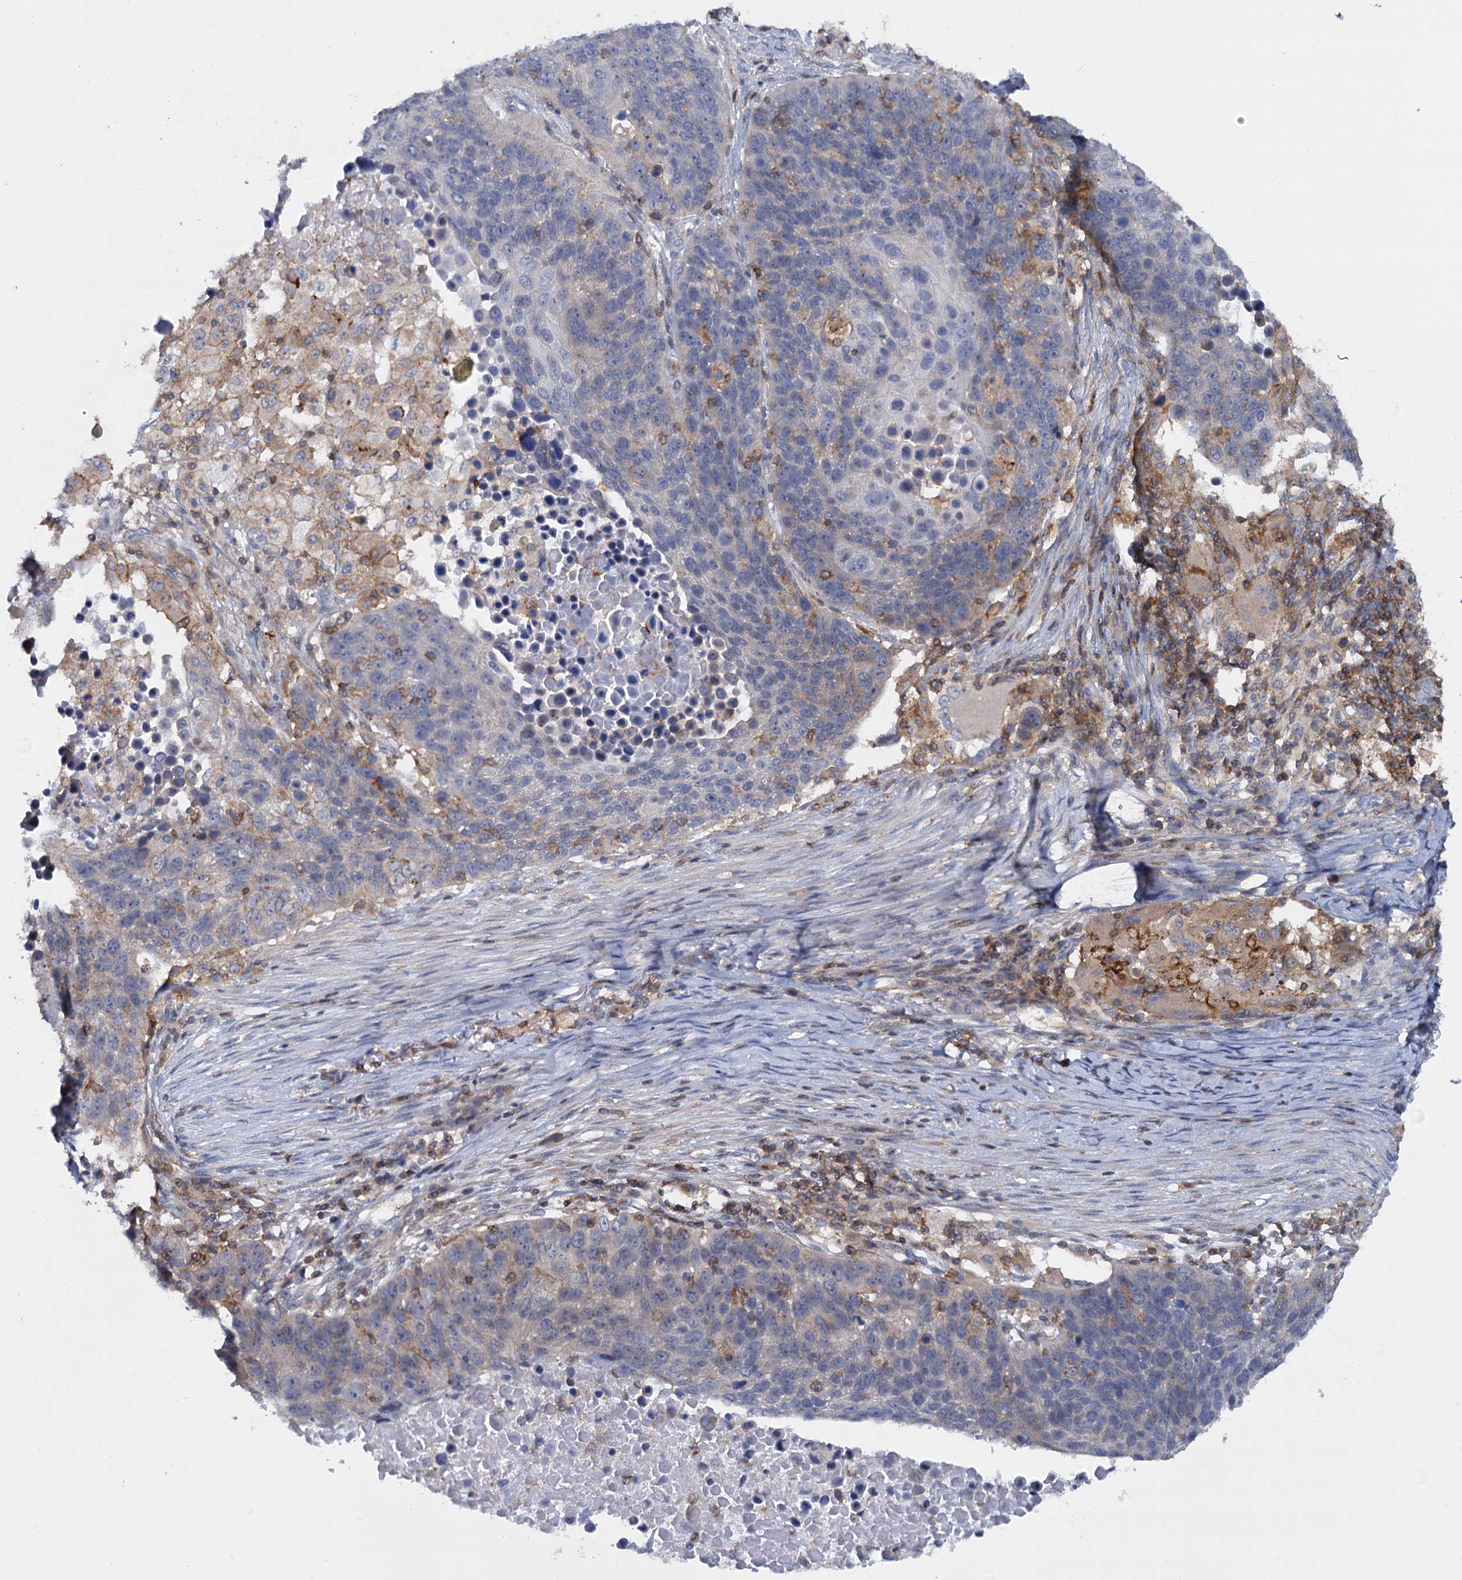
{"staining": {"intensity": "weak", "quantity": "<25%", "location": "cytoplasmic/membranous"}, "tissue": "lung cancer", "cell_type": "Tumor cells", "image_type": "cancer", "snomed": [{"axis": "morphology", "description": "Normal tissue, NOS"}, {"axis": "morphology", "description": "Squamous cell carcinoma, NOS"}, {"axis": "topography", "description": "Lymph node"}, {"axis": "topography", "description": "Lung"}], "caption": "The photomicrograph demonstrates no significant expression in tumor cells of squamous cell carcinoma (lung). (Immunohistochemistry (ihc), brightfield microscopy, high magnification).", "gene": "LRCH4", "patient": {"sex": "male", "age": 66}}